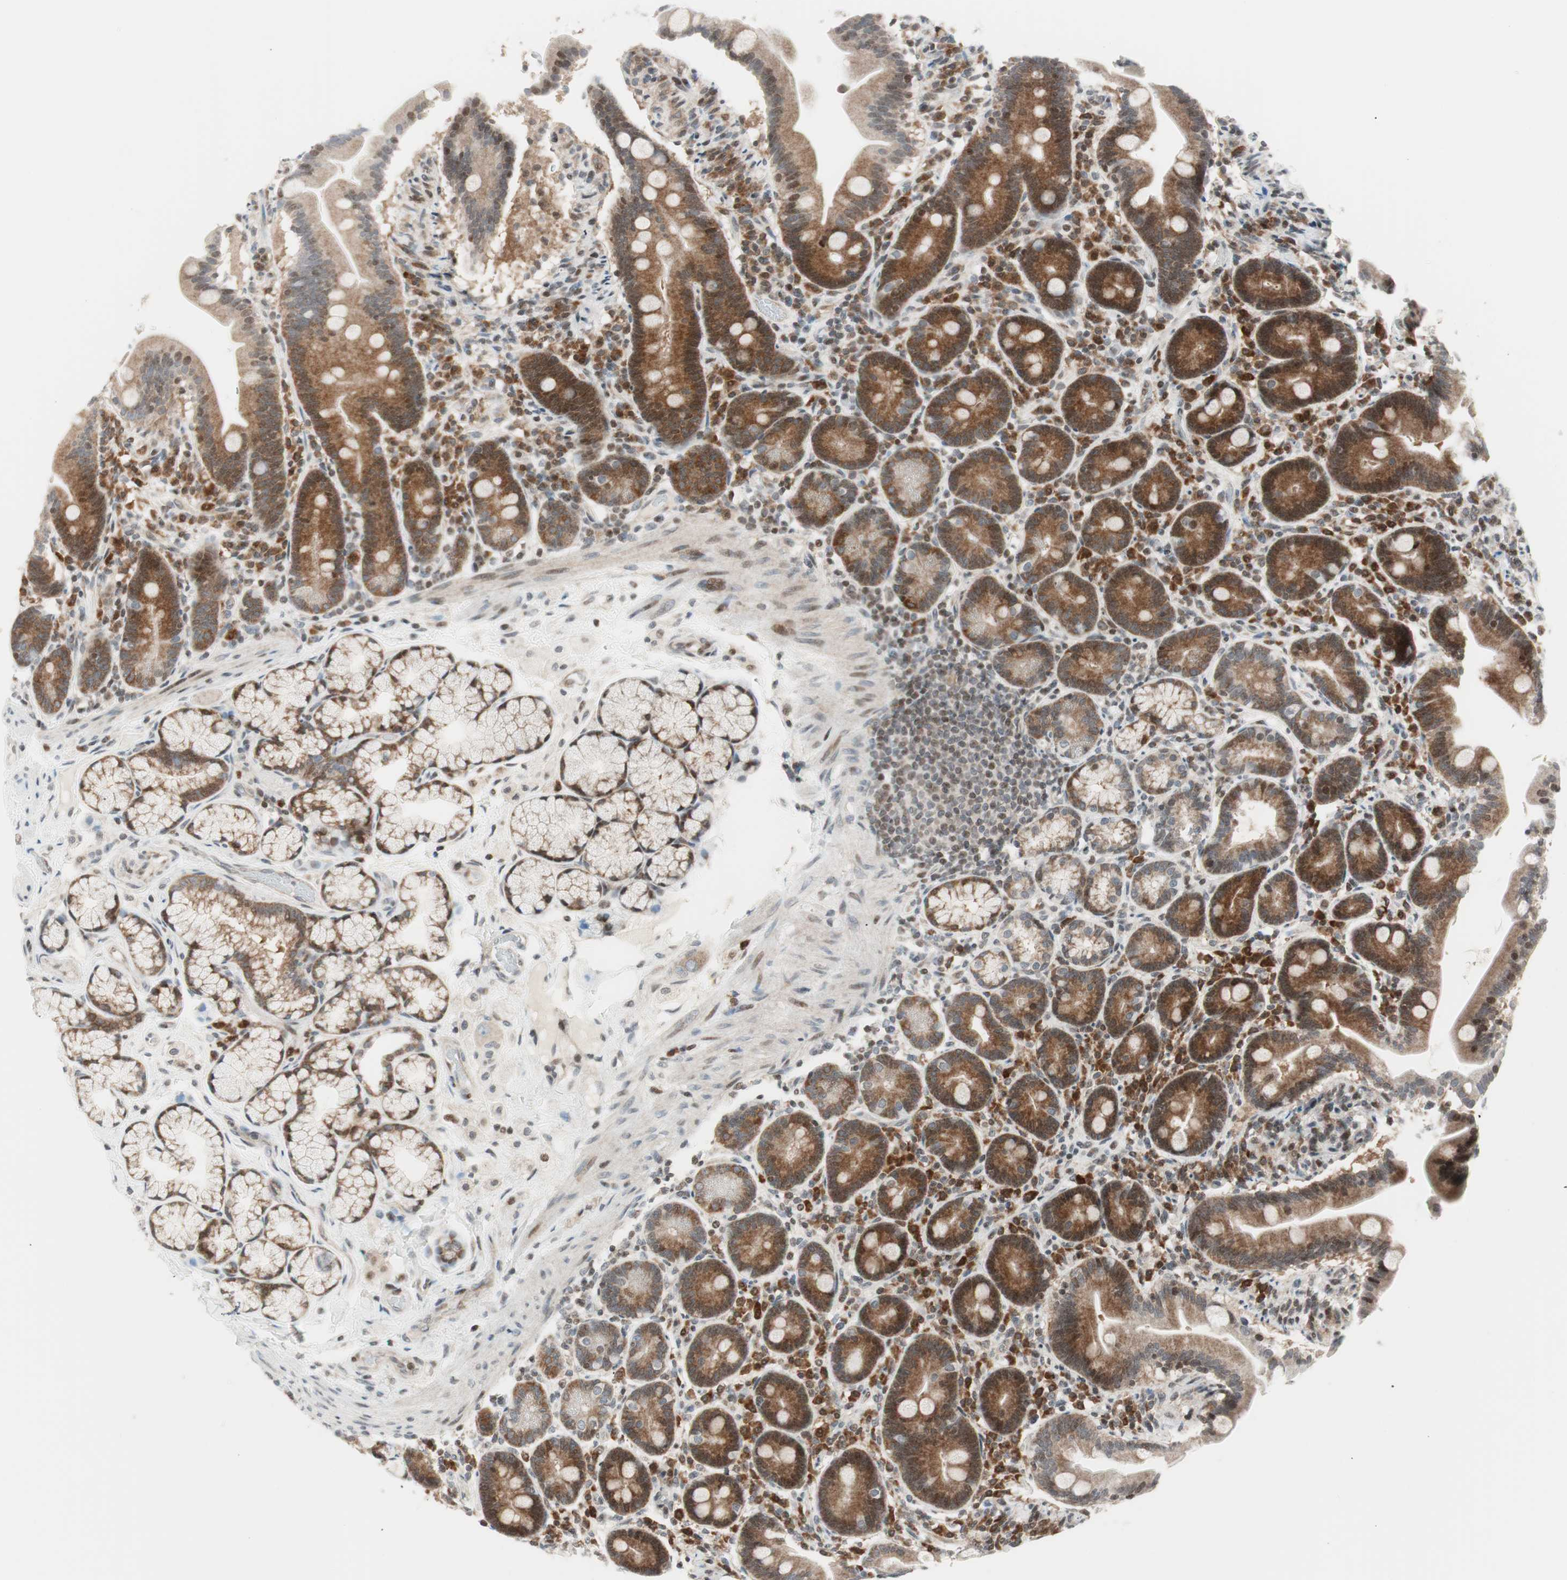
{"staining": {"intensity": "moderate", "quantity": ">75%", "location": "cytoplasmic/membranous,nuclear"}, "tissue": "duodenum", "cell_type": "Glandular cells", "image_type": "normal", "snomed": [{"axis": "morphology", "description": "Normal tissue, NOS"}, {"axis": "topography", "description": "Duodenum"}], "caption": "Immunohistochemical staining of normal human duodenum shows moderate cytoplasmic/membranous,nuclear protein positivity in about >75% of glandular cells.", "gene": "TPT1", "patient": {"sex": "male", "age": 54}}